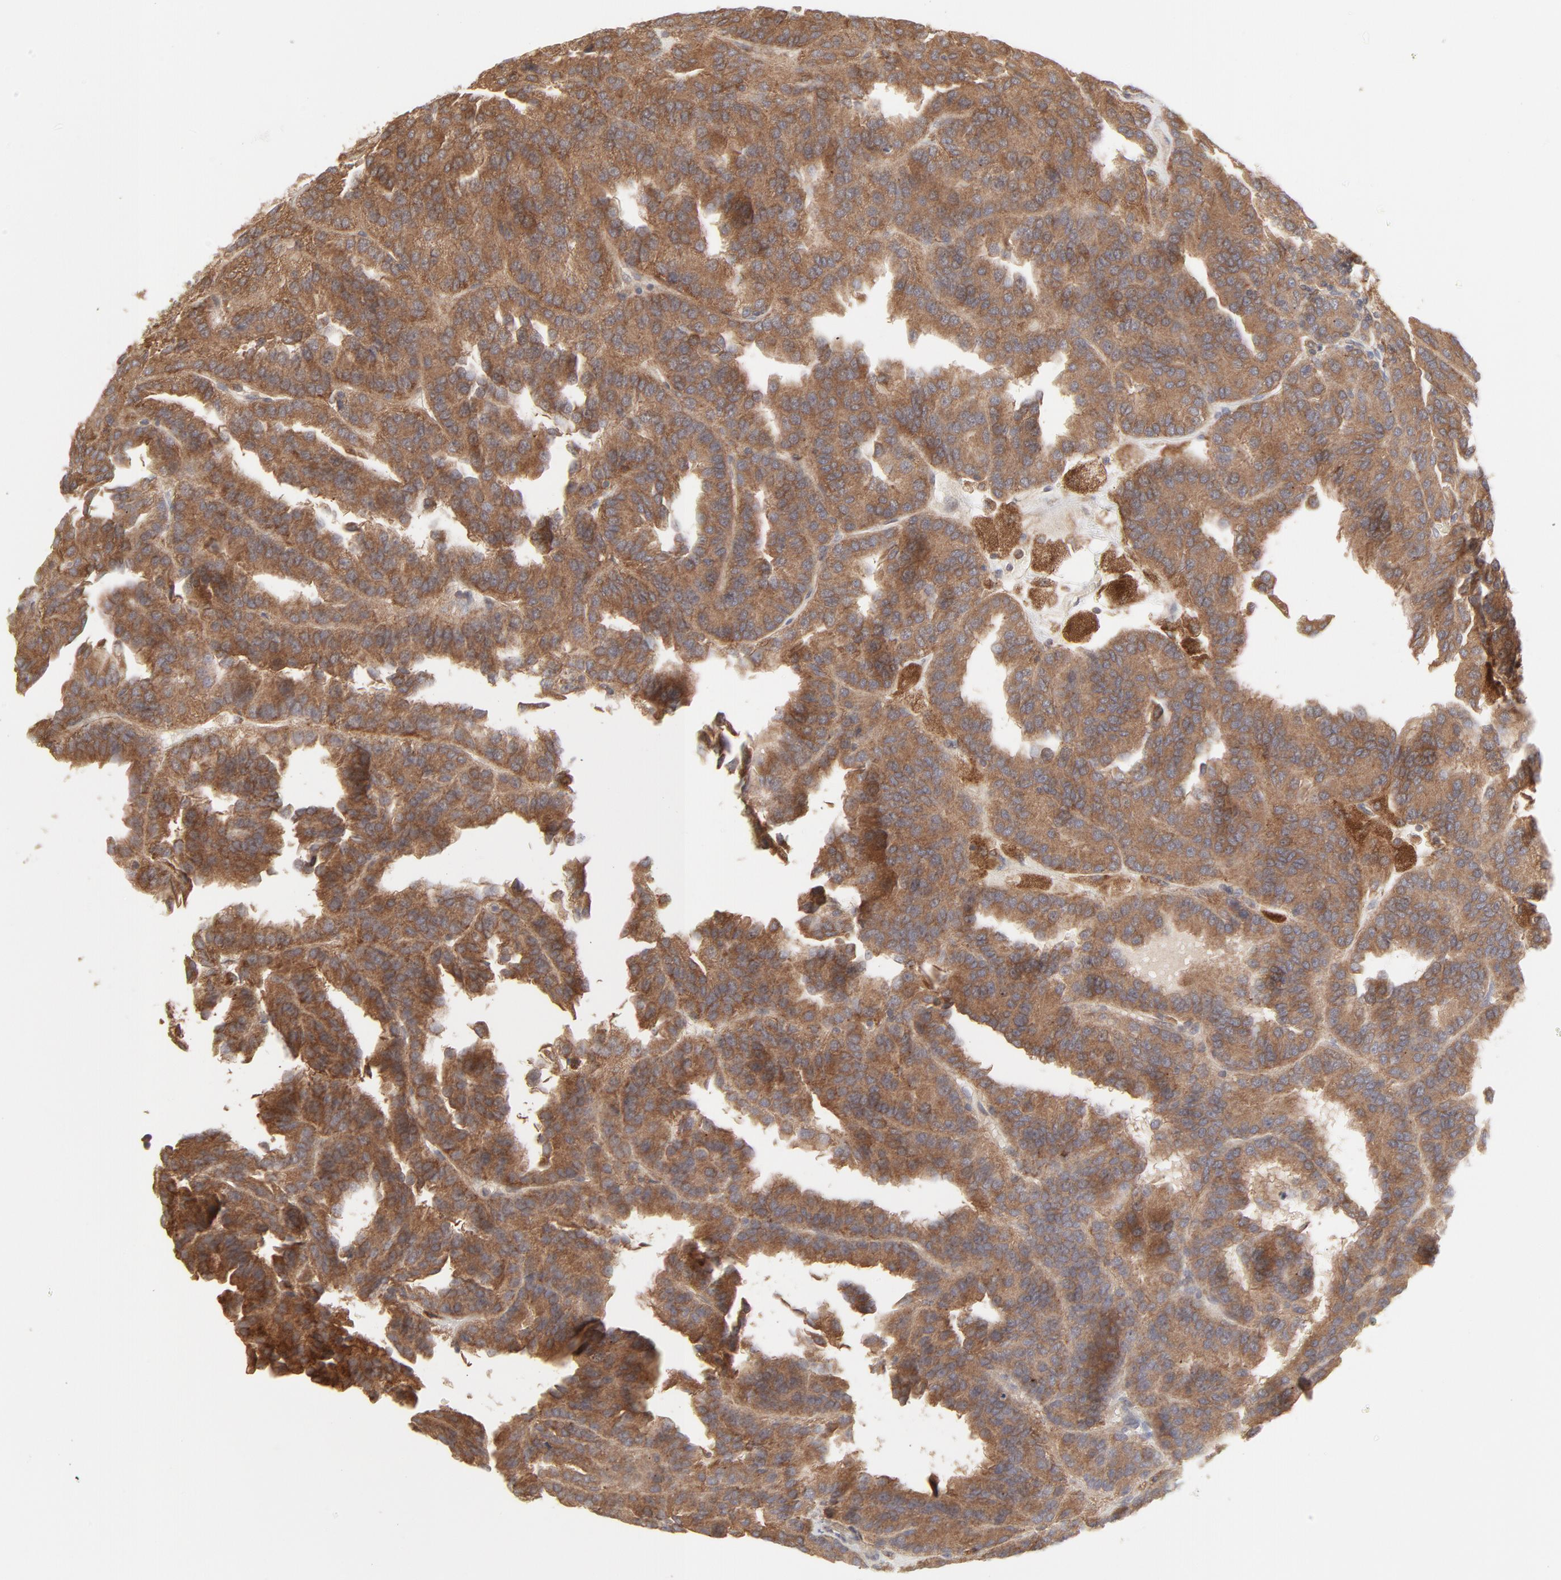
{"staining": {"intensity": "moderate", "quantity": ">75%", "location": "cytoplasmic/membranous"}, "tissue": "renal cancer", "cell_type": "Tumor cells", "image_type": "cancer", "snomed": [{"axis": "morphology", "description": "Adenocarcinoma, NOS"}, {"axis": "topography", "description": "Kidney"}], "caption": "Immunohistochemistry (IHC) (DAB) staining of human renal cancer displays moderate cytoplasmic/membranous protein expression in about >75% of tumor cells.", "gene": "RAB5C", "patient": {"sex": "male", "age": 46}}